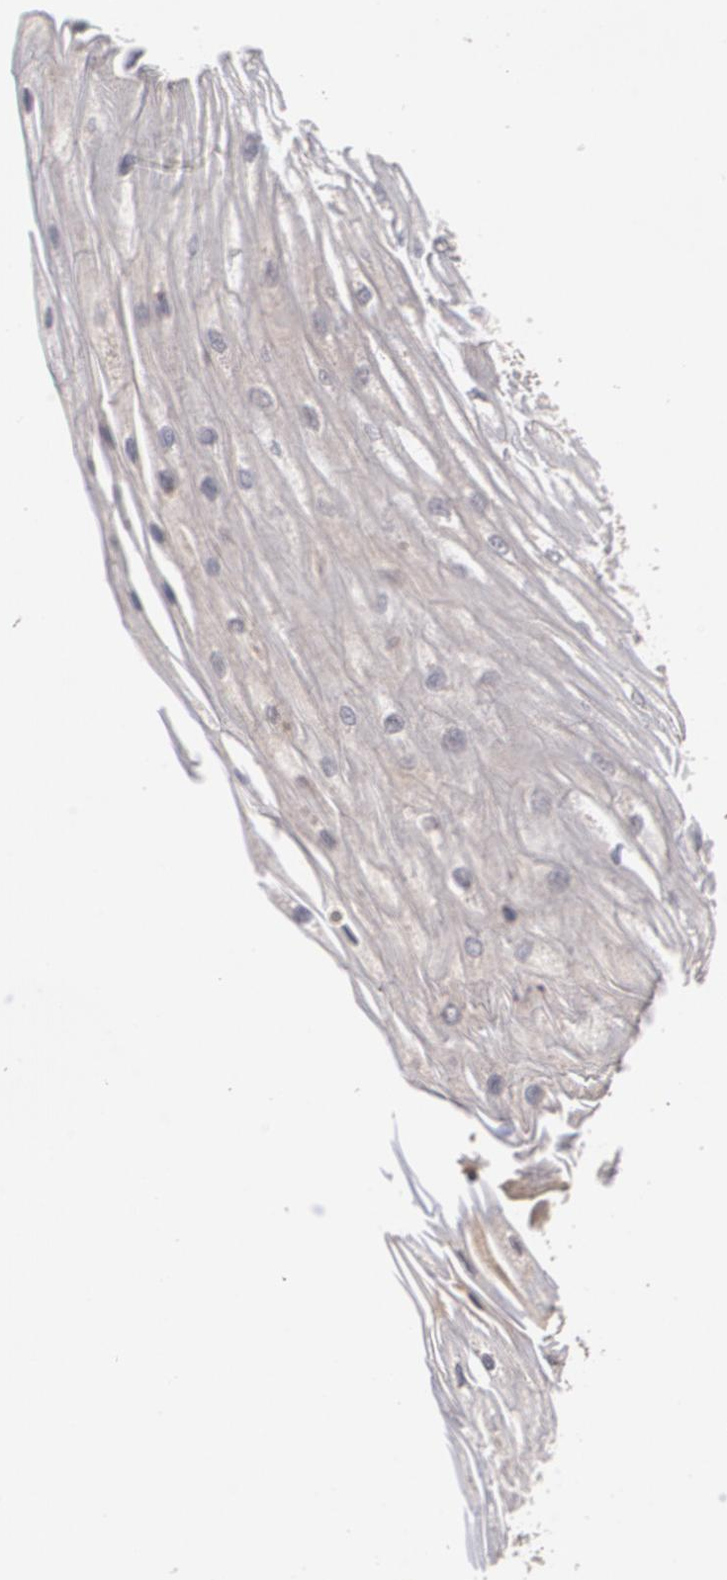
{"staining": {"intensity": "moderate", "quantity": "<25%", "location": "cytoplasmic/membranous"}, "tissue": "esophagus", "cell_type": "Squamous epithelial cells", "image_type": "normal", "snomed": [{"axis": "morphology", "description": "Normal tissue, NOS"}, {"axis": "topography", "description": "Esophagus"}], "caption": "Squamous epithelial cells display low levels of moderate cytoplasmic/membranous positivity in approximately <25% of cells in benign human esophagus. The protein is shown in brown color, while the nuclei are stained blue.", "gene": "ARF6", "patient": {"sex": "male", "age": 65}}